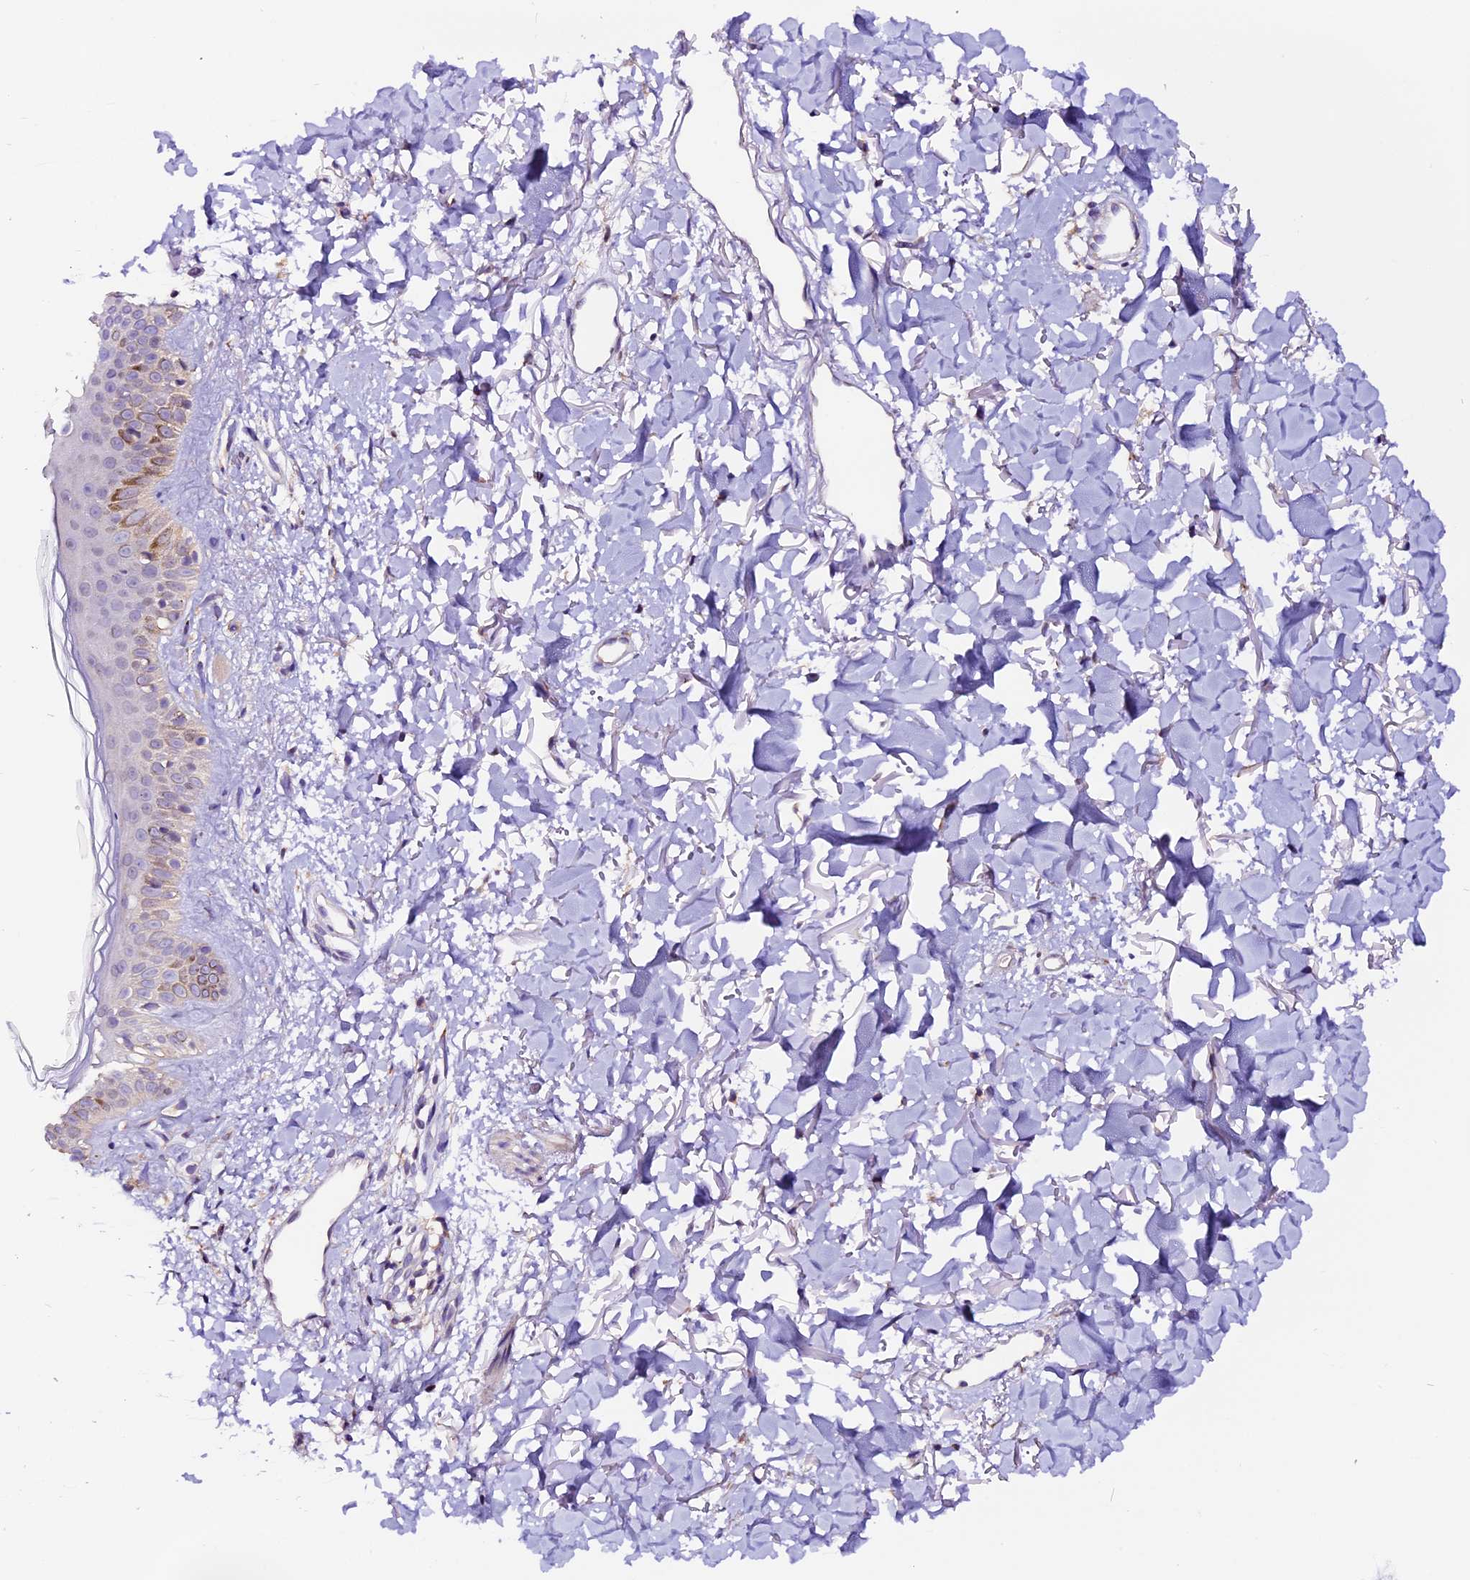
{"staining": {"intensity": "negative", "quantity": "none", "location": "none"}, "tissue": "skin", "cell_type": "Fibroblasts", "image_type": "normal", "snomed": [{"axis": "morphology", "description": "Normal tissue, NOS"}, {"axis": "topography", "description": "Skin"}], "caption": "Immunohistochemistry photomicrograph of benign skin: skin stained with DAB (3,3'-diaminobenzidine) demonstrates no significant protein expression in fibroblasts.", "gene": "DDX28", "patient": {"sex": "female", "age": 58}}